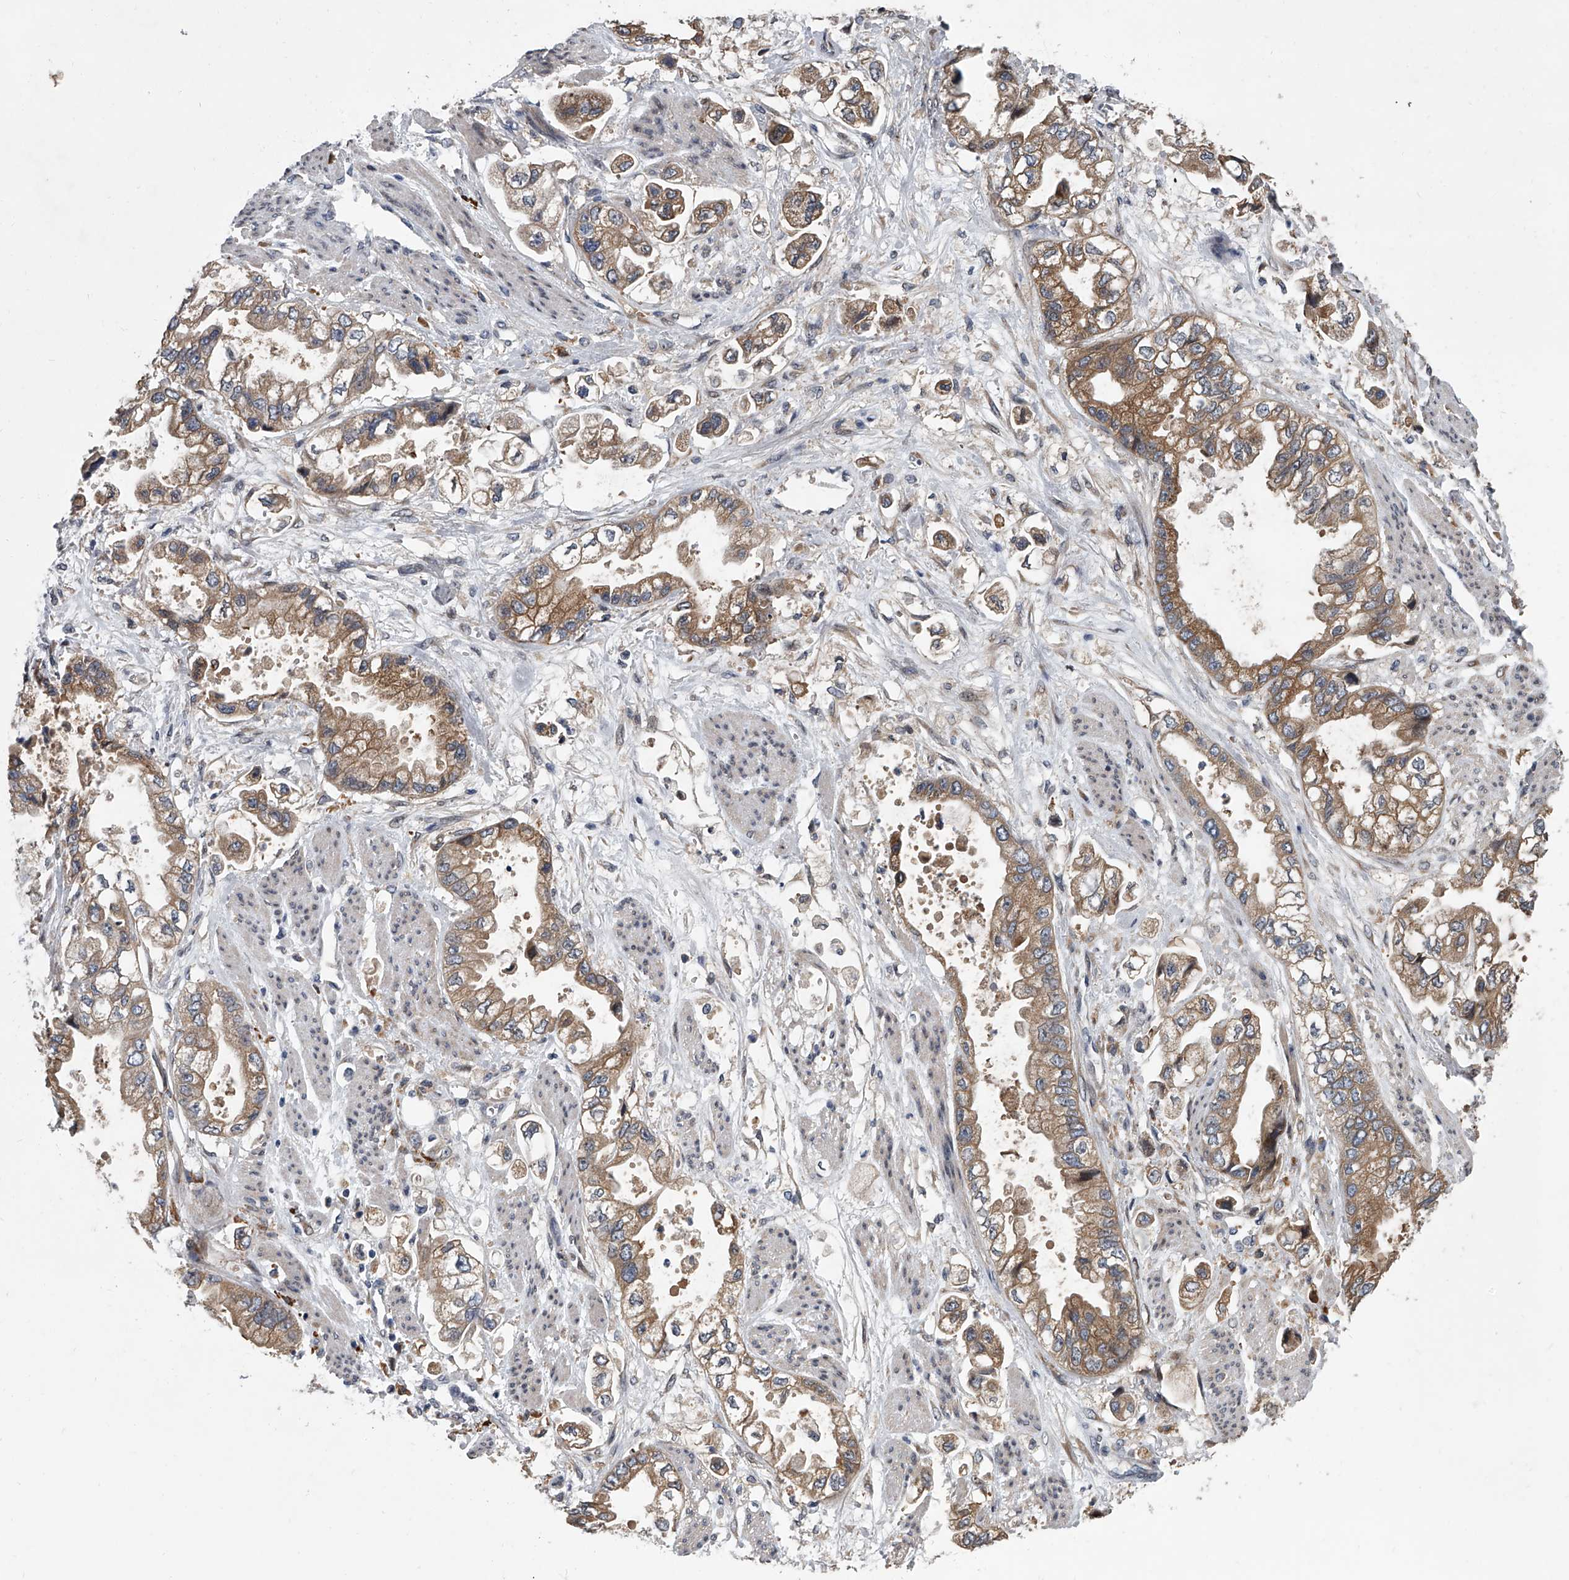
{"staining": {"intensity": "moderate", "quantity": ">75%", "location": "cytoplasmic/membranous"}, "tissue": "stomach cancer", "cell_type": "Tumor cells", "image_type": "cancer", "snomed": [{"axis": "morphology", "description": "Adenocarcinoma, NOS"}, {"axis": "topography", "description": "Stomach"}], "caption": "Moderate cytoplasmic/membranous positivity is present in about >75% of tumor cells in stomach cancer (adenocarcinoma).", "gene": "TRIM8", "patient": {"sex": "male", "age": 62}}